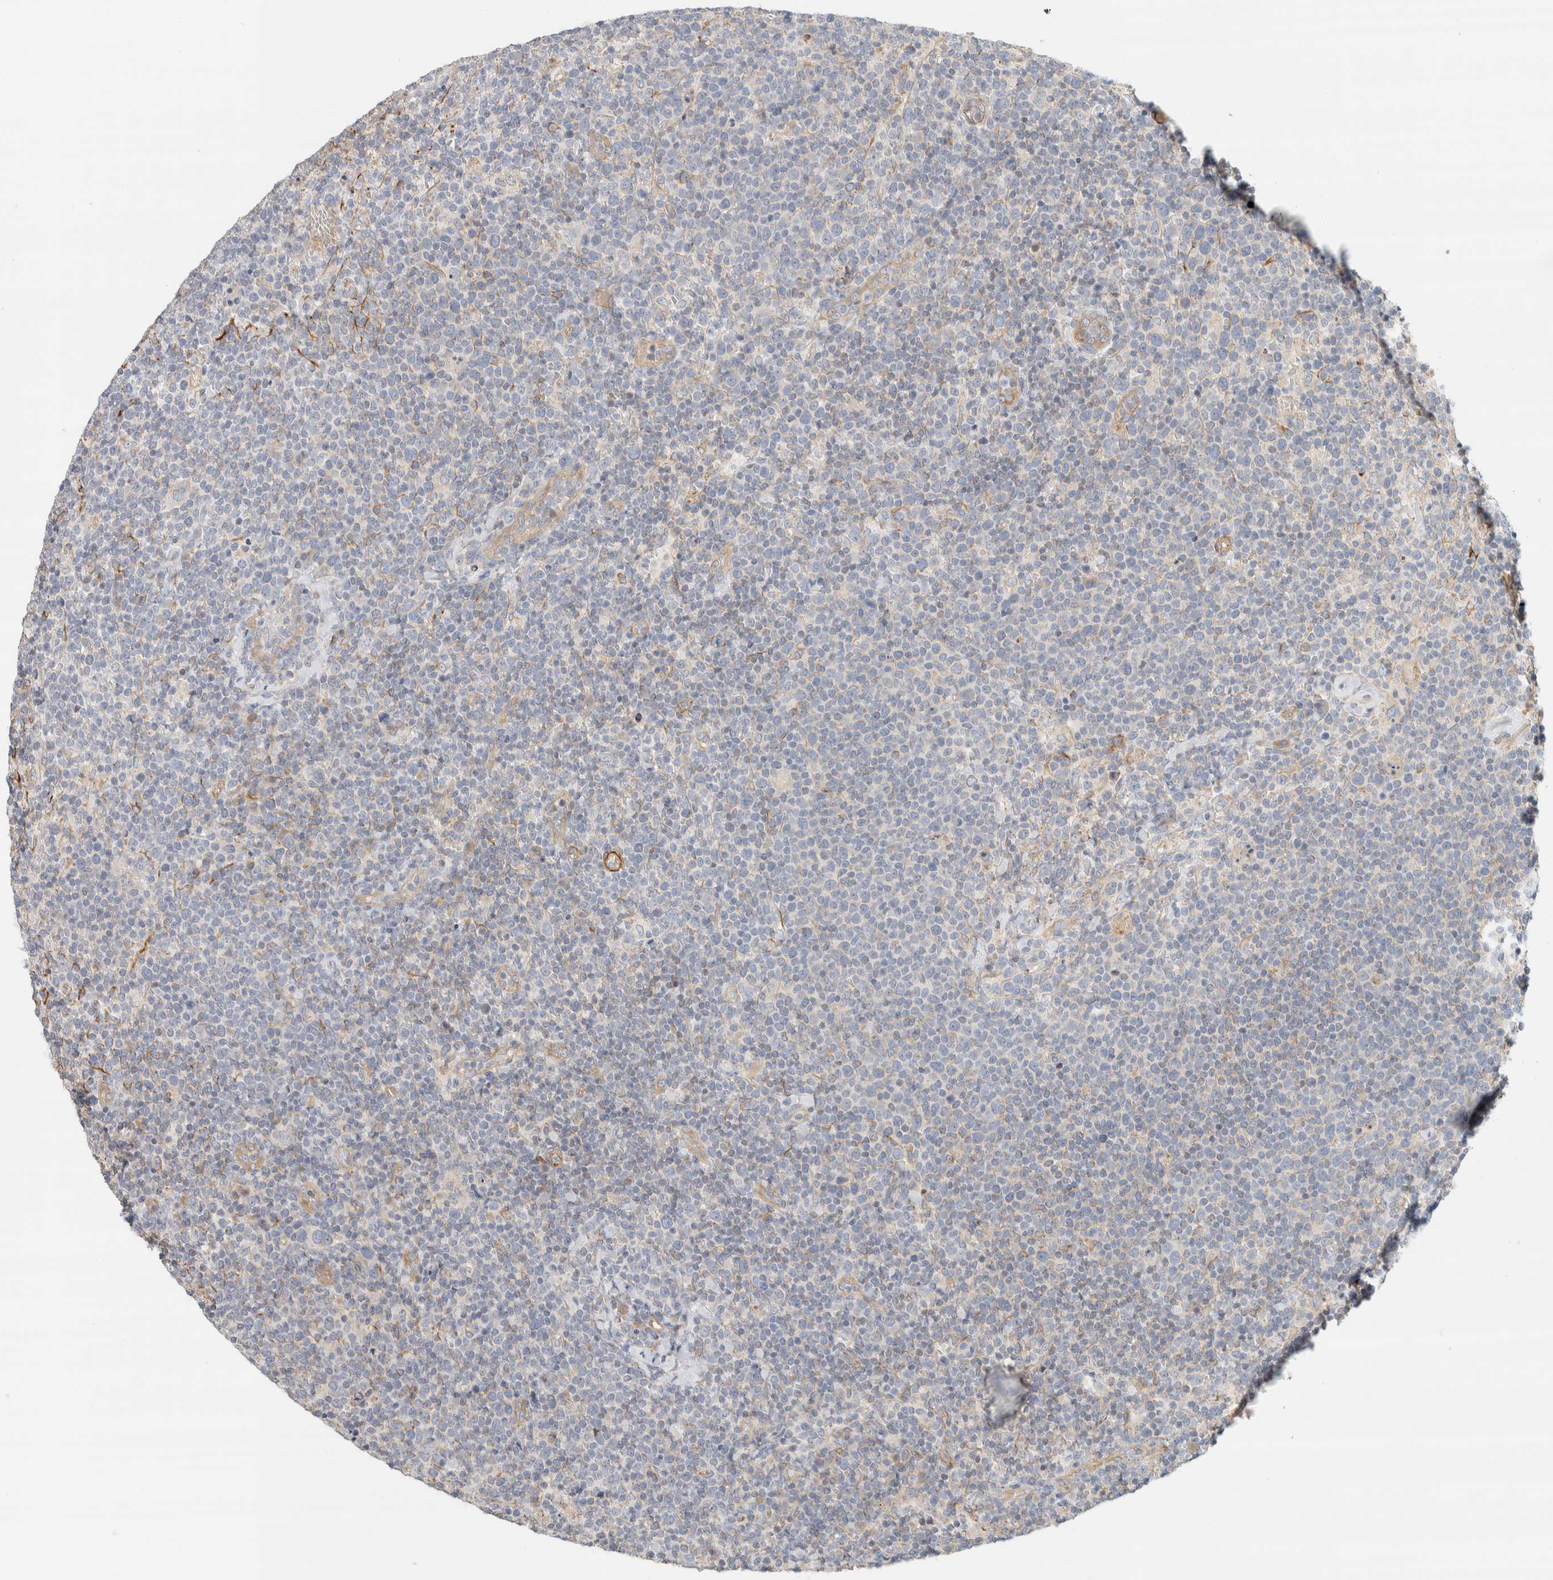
{"staining": {"intensity": "negative", "quantity": "none", "location": "none"}, "tissue": "lymphoma", "cell_type": "Tumor cells", "image_type": "cancer", "snomed": [{"axis": "morphology", "description": "Malignant lymphoma, non-Hodgkin's type, High grade"}, {"axis": "topography", "description": "Lymph node"}], "caption": "A high-resolution photomicrograph shows immunohistochemistry (IHC) staining of high-grade malignant lymphoma, non-Hodgkin's type, which demonstrates no significant expression in tumor cells.", "gene": "CDR2", "patient": {"sex": "male", "age": 61}}